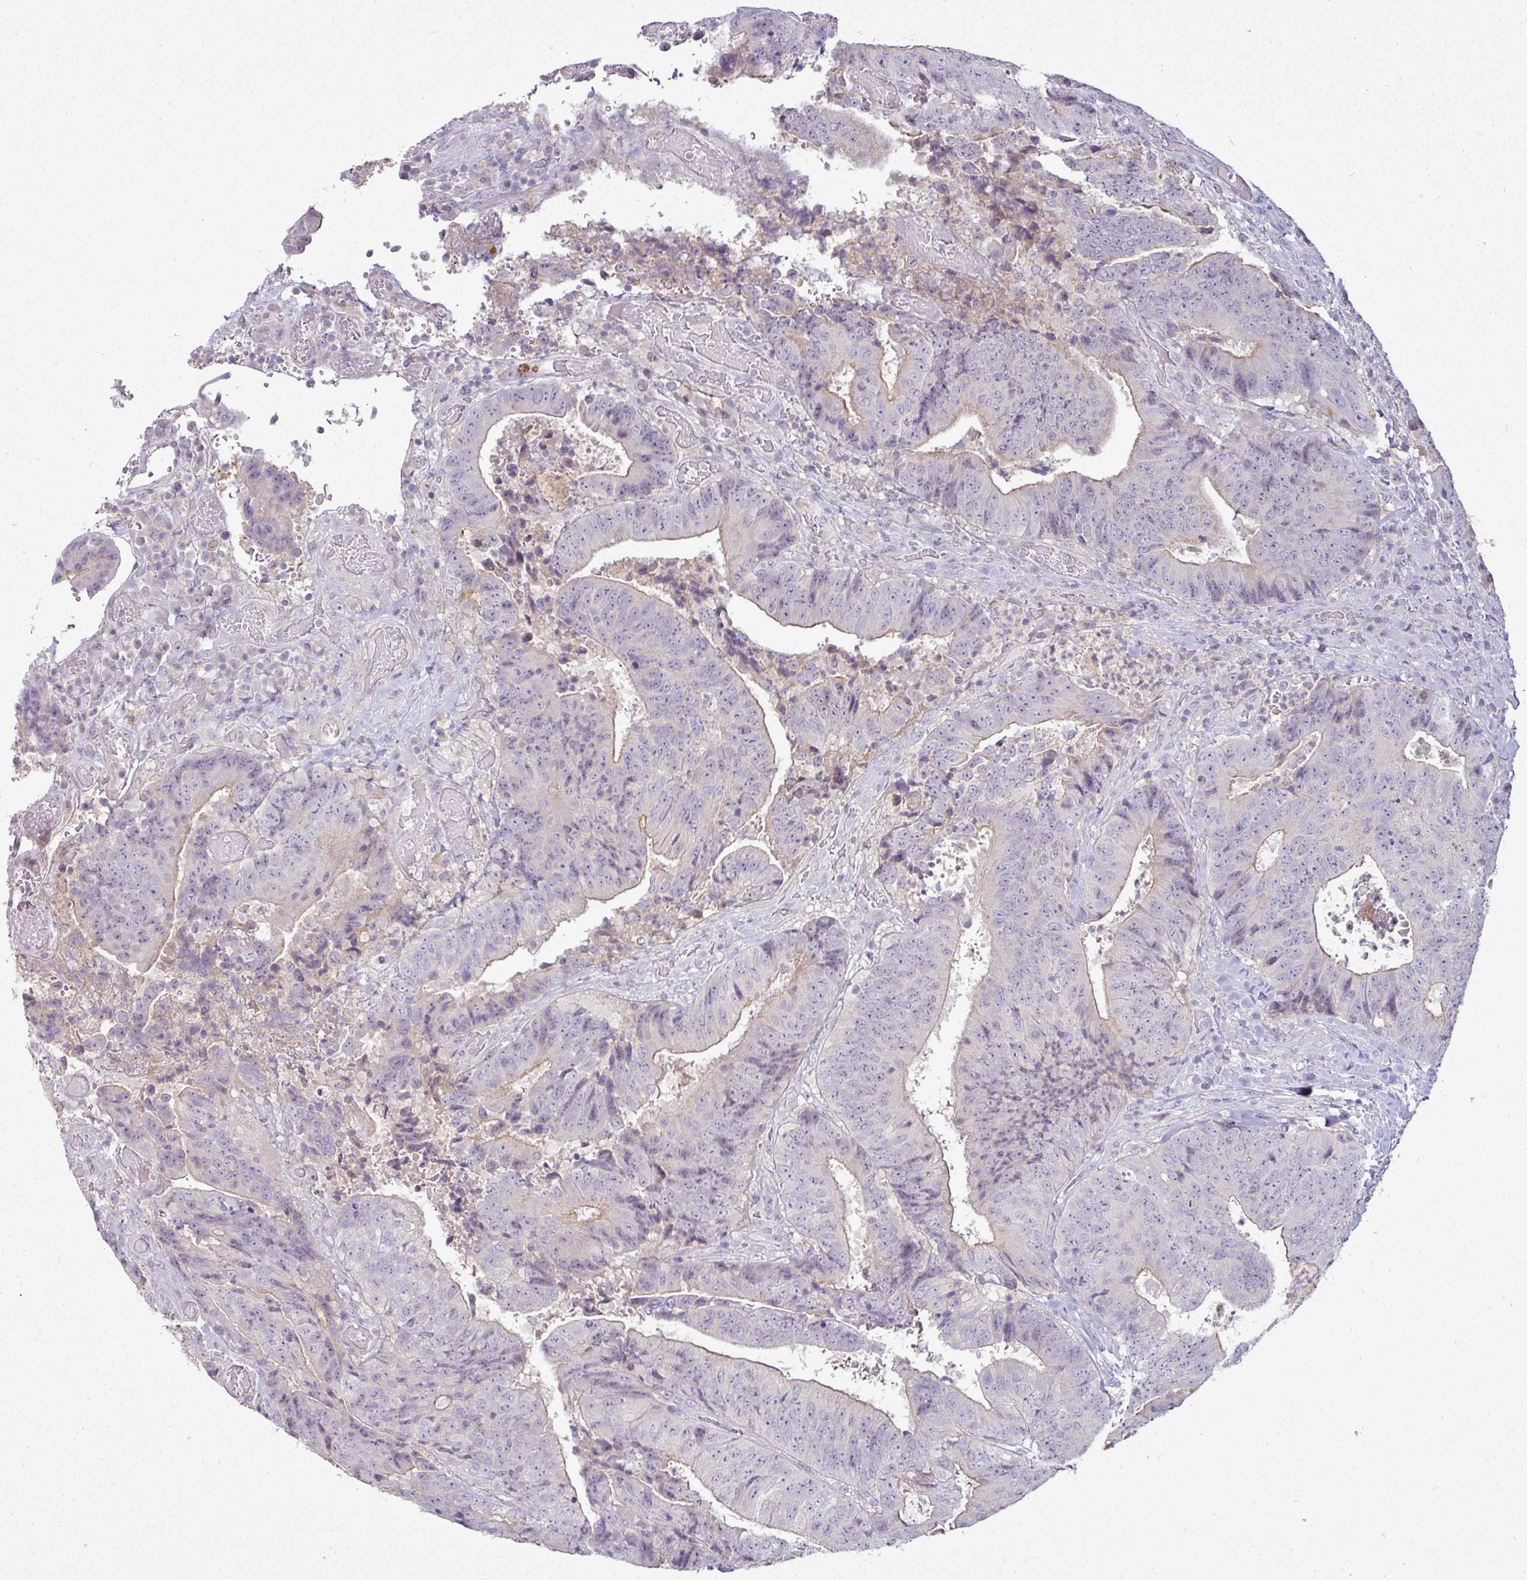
{"staining": {"intensity": "weak", "quantity": "<25%", "location": "cytoplasmic/membranous"}, "tissue": "colorectal cancer", "cell_type": "Tumor cells", "image_type": "cancer", "snomed": [{"axis": "morphology", "description": "Adenocarcinoma, NOS"}, {"axis": "topography", "description": "Rectum"}], "caption": "Colorectal adenocarcinoma was stained to show a protein in brown. There is no significant staining in tumor cells.", "gene": "APOM", "patient": {"sex": "male", "age": 72}}